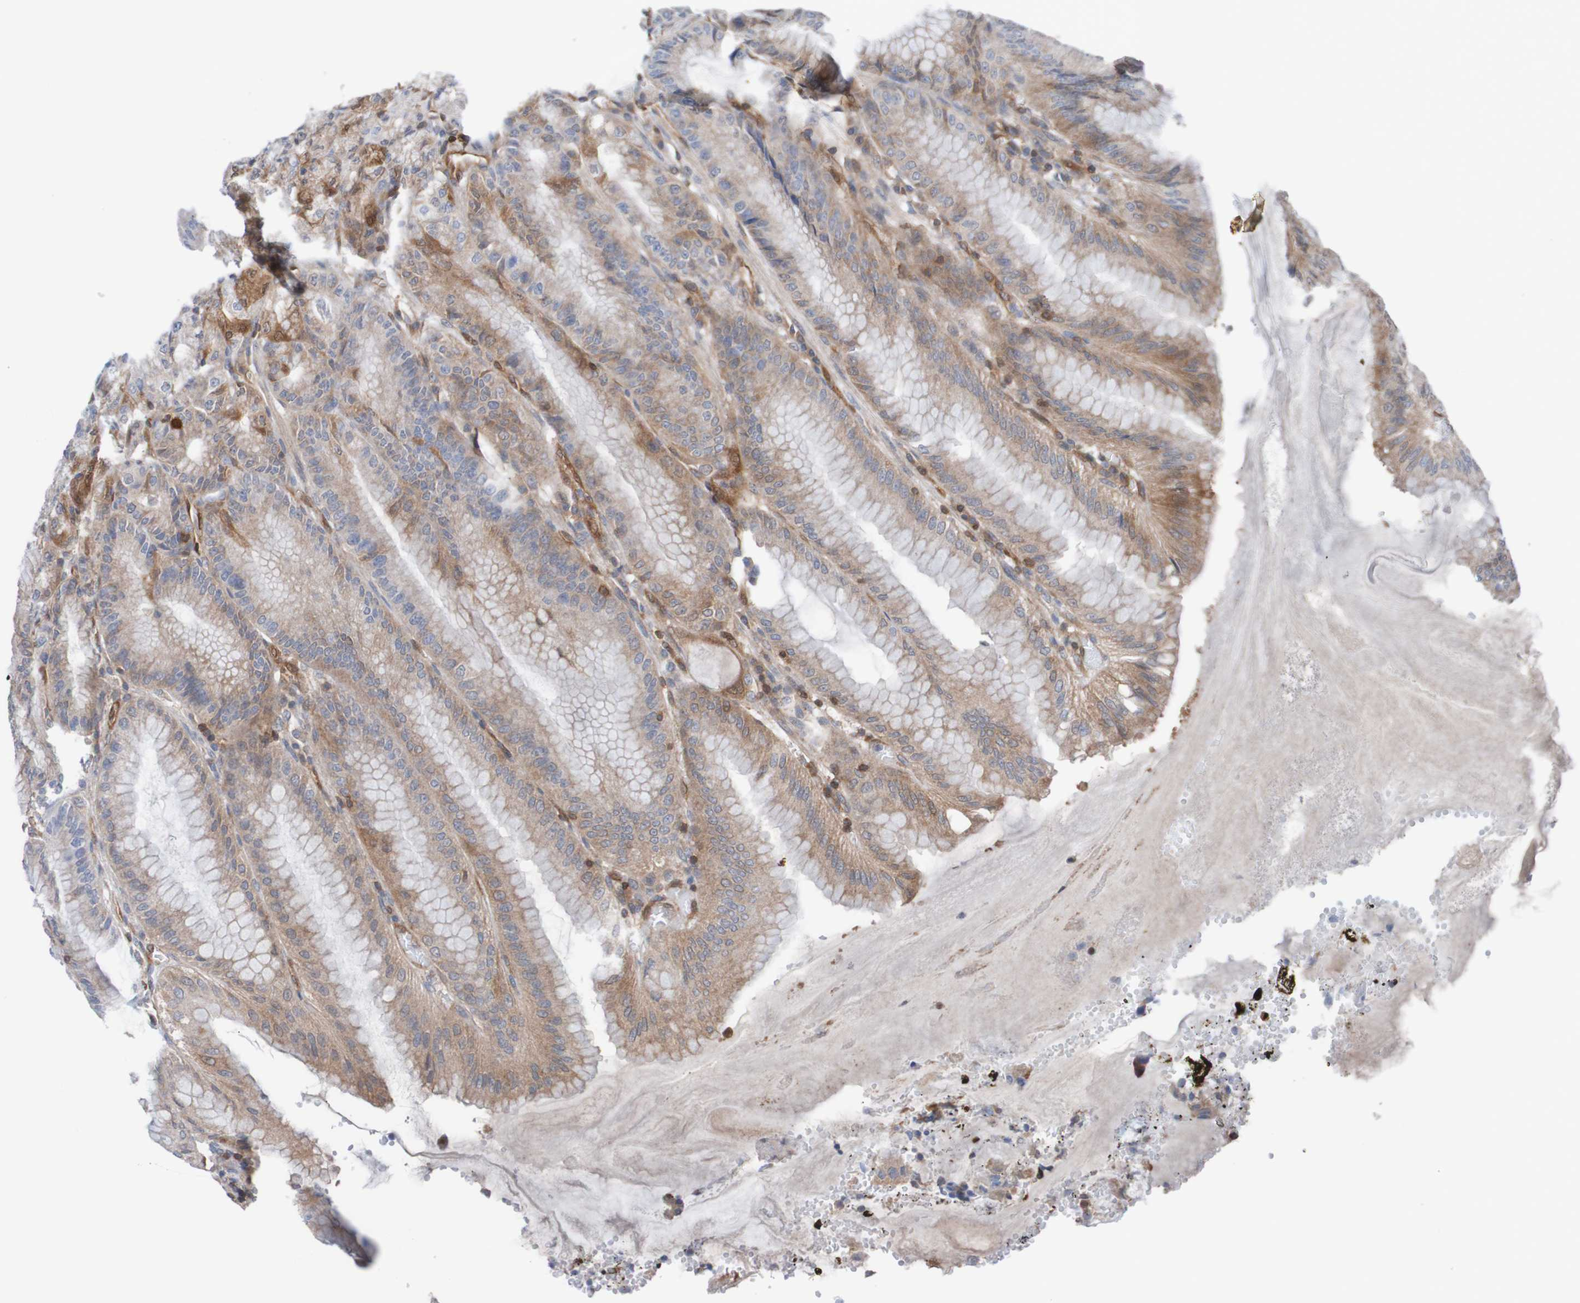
{"staining": {"intensity": "strong", "quantity": "25%-75%", "location": "cytoplasmic/membranous,nuclear"}, "tissue": "stomach", "cell_type": "Glandular cells", "image_type": "normal", "snomed": [{"axis": "morphology", "description": "Normal tissue, NOS"}, {"axis": "topography", "description": "Stomach, lower"}], "caption": "Stomach stained with IHC reveals strong cytoplasmic/membranous,nuclear staining in approximately 25%-75% of glandular cells.", "gene": "RIGI", "patient": {"sex": "male", "age": 71}}